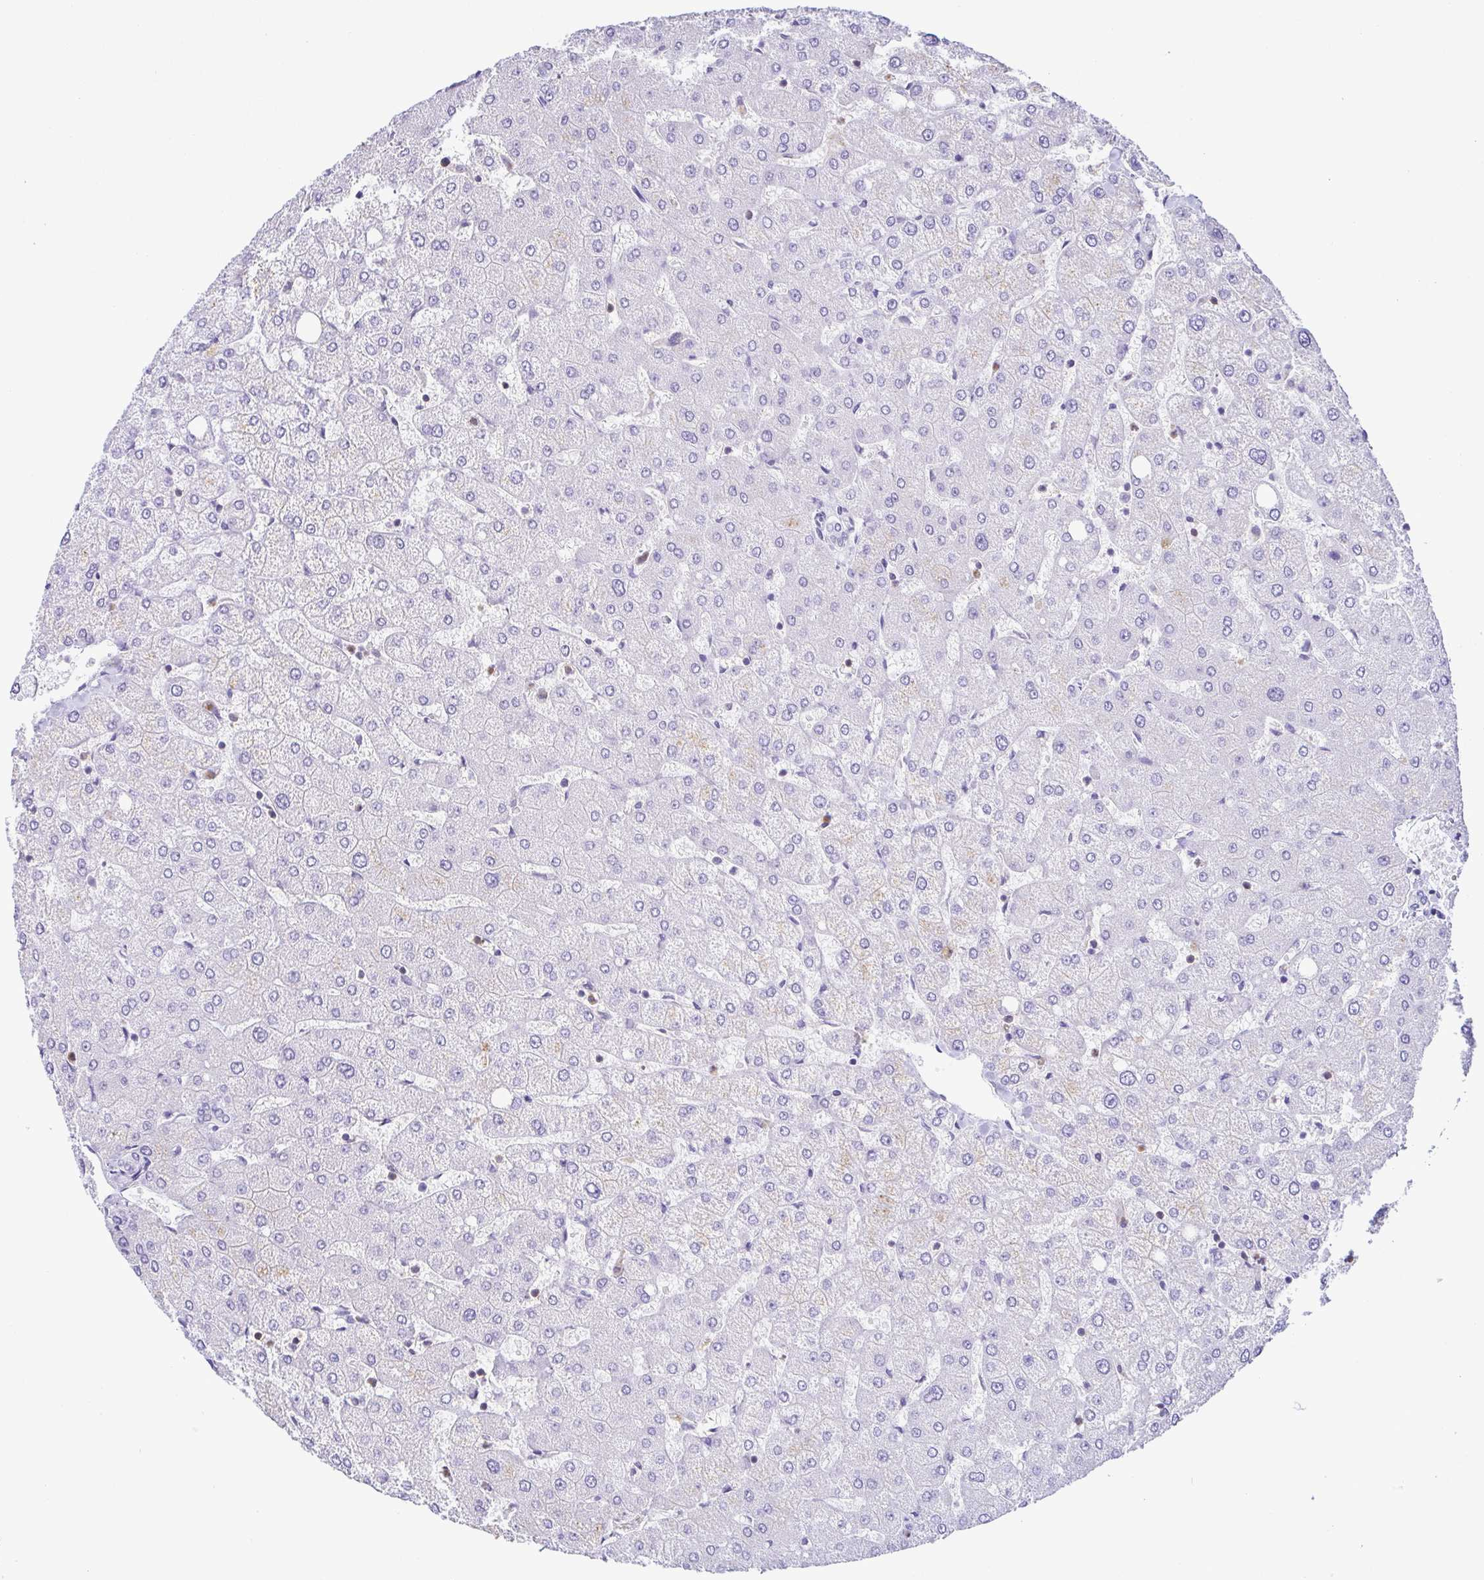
{"staining": {"intensity": "negative", "quantity": "none", "location": "none"}, "tissue": "liver", "cell_type": "Cholangiocytes", "image_type": "normal", "snomed": [{"axis": "morphology", "description": "Normal tissue, NOS"}, {"axis": "topography", "description": "Liver"}], "caption": "This is a image of IHC staining of unremarkable liver, which shows no expression in cholangiocytes. (Immunohistochemistry, brightfield microscopy, high magnification).", "gene": "PGLYRP1", "patient": {"sex": "female", "age": 54}}